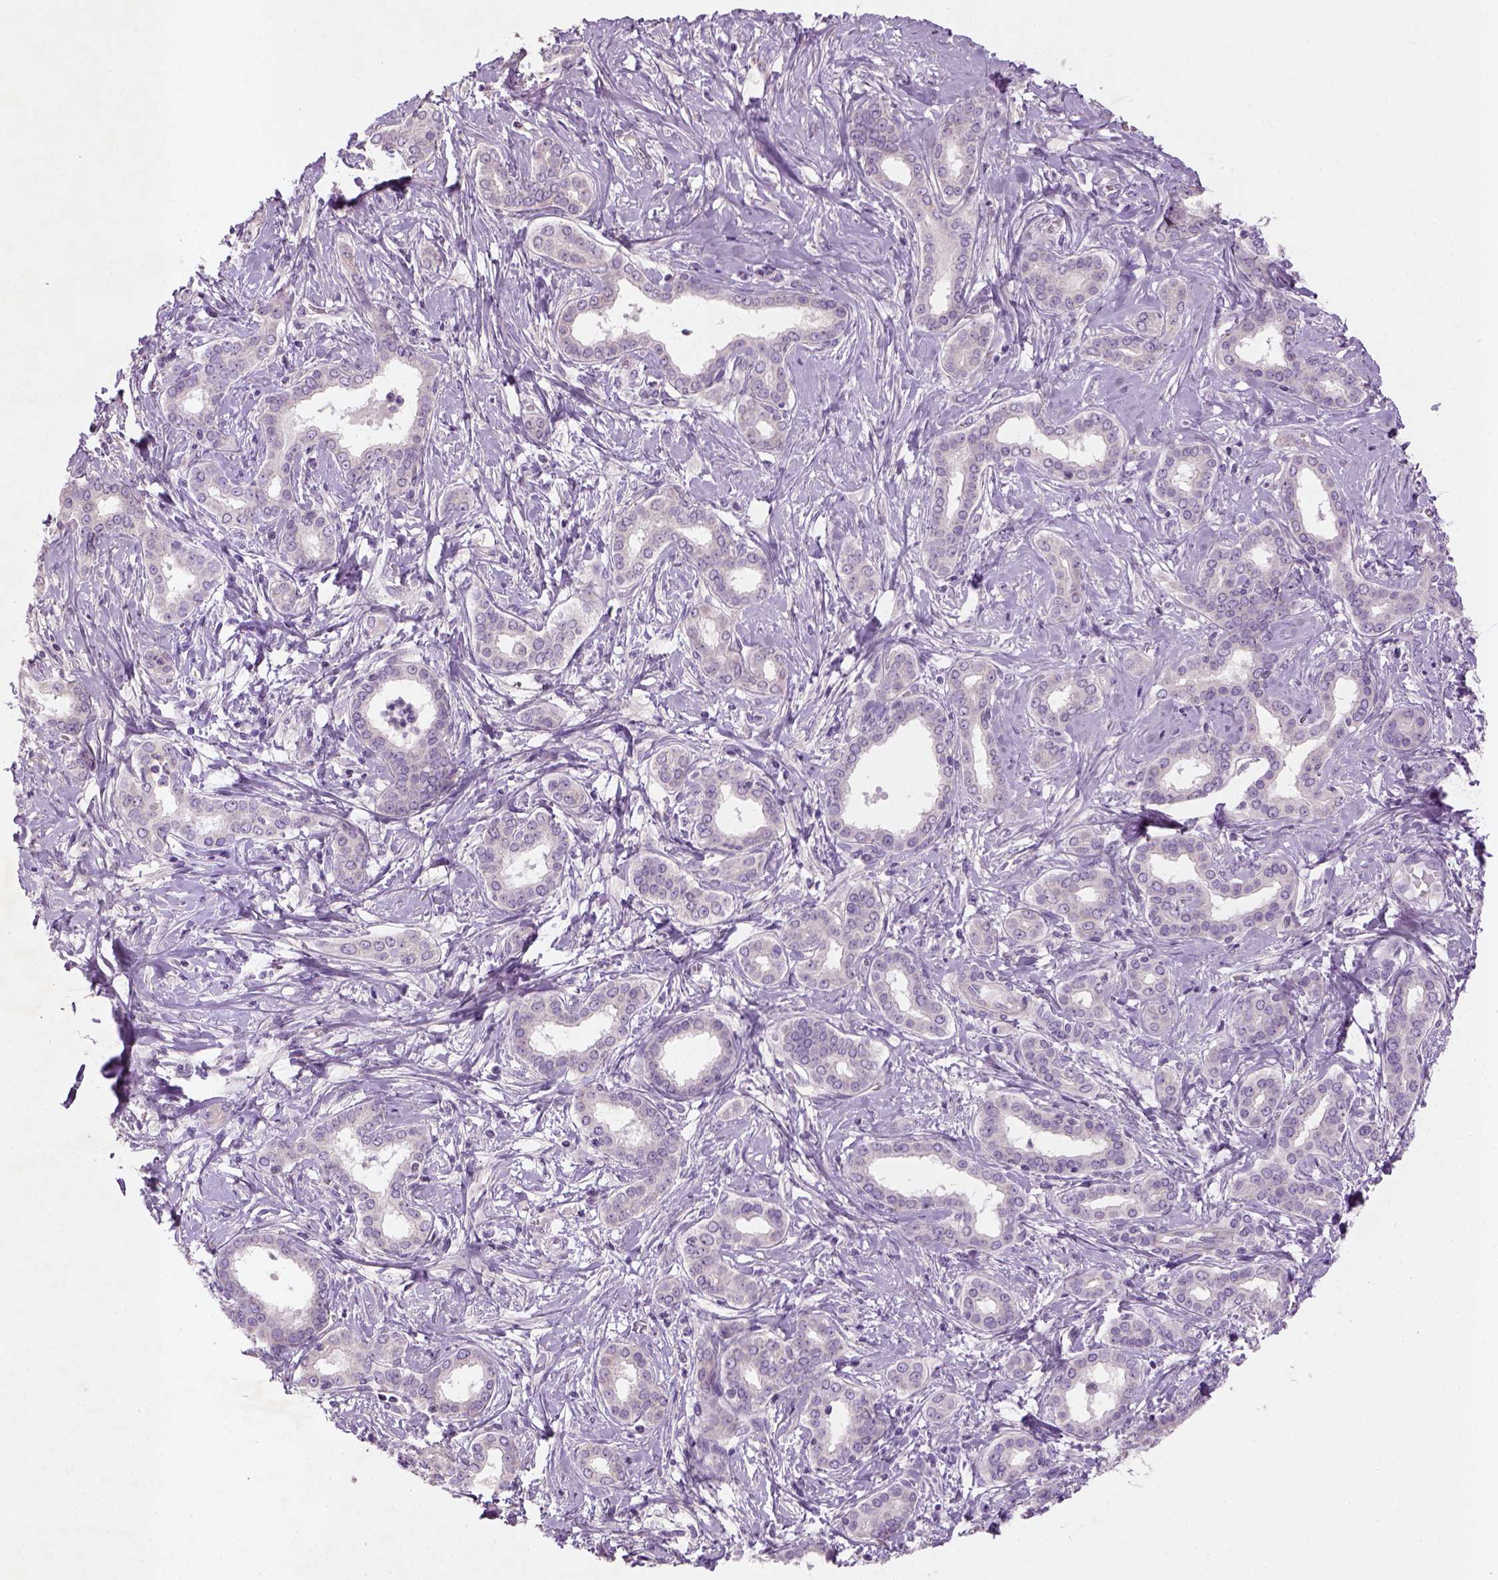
{"staining": {"intensity": "negative", "quantity": "none", "location": "none"}, "tissue": "liver cancer", "cell_type": "Tumor cells", "image_type": "cancer", "snomed": [{"axis": "morphology", "description": "Cholangiocarcinoma"}, {"axis": "topography", "description": "Liver"}], "caption": "DAB immunohistochemical staining of liver cancer exhibits no significant staining in tumor cells. The staining was performed using DAB to visualize the protein expression in brown, while the nuclei were stained in blue with hematoxylin (Magnification: 20x).", "gene": "NUDT6", "patient": {"sex": "female", "age": 47}}